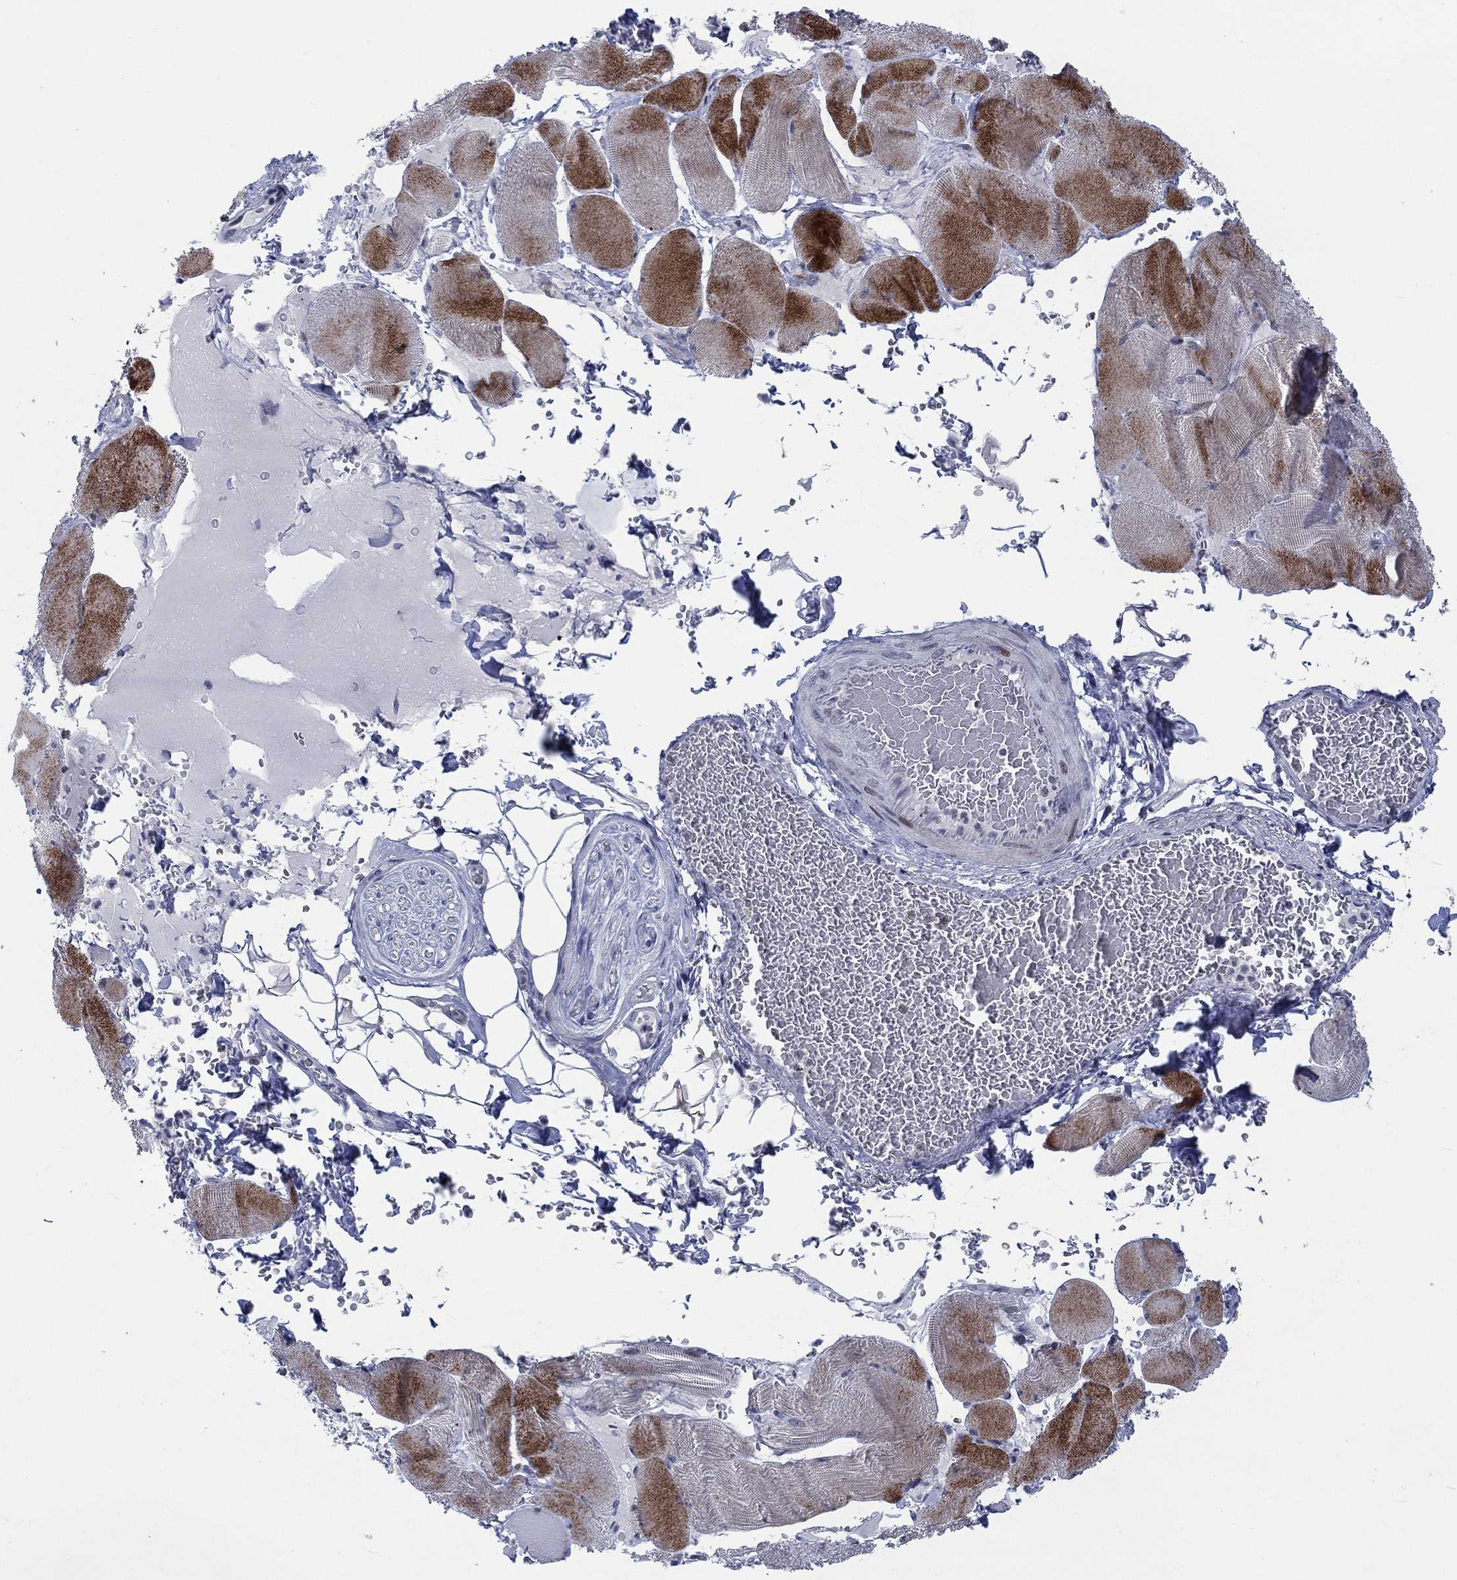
{"staining": {"intensity": "strong", "quantity": "25%-75%", "location": "cytoplasmic/membranous"}, "tissue": "skeletal muscle", "cell_type": "Myocytes", "image_type": "normal", "snomed": [{"axis": "morphology", "description": "Normal tissue, NOS"}, {"axis": "topography", "description": "Skeletal muscle"}], "caption": "This histopathology image shows immunohistochemistry (IHC) staining of unremarkable human skeletal muscle, with high strong cytoplasmic/membranous expression in approximately 25%-75% of myocytes.", "gene": "NEU3", "patient": {"sex": "male", "age": 56}}